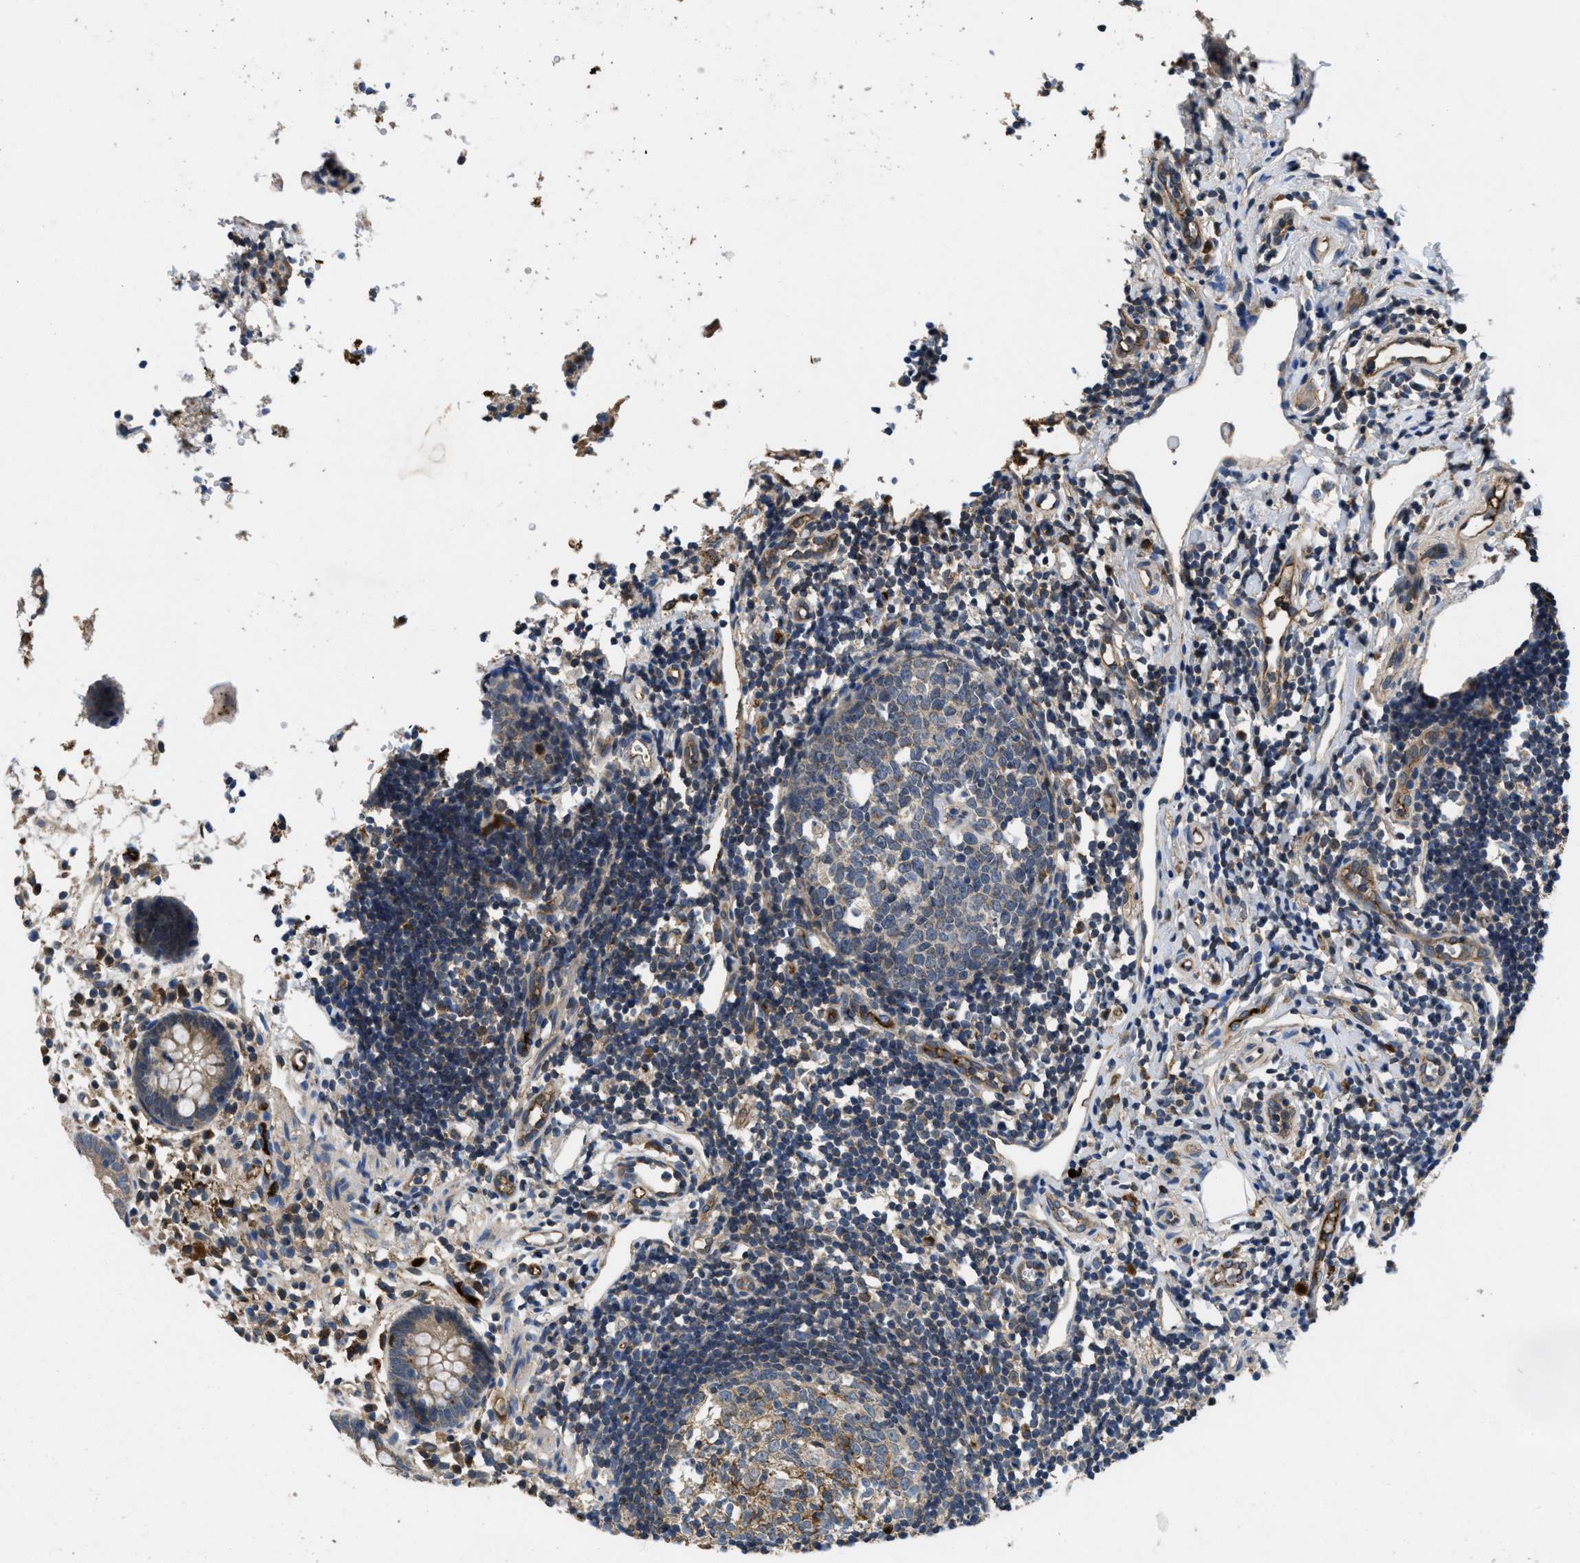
{"staining": {"intensity": "moderate", "quantity": ">75%", "location": "cytoplasmic/membranous"}, "tissue": "appendix", "cell_type": "Glandular cells", "image_type": "normal", "snomed": [{"axis": "morphology", "description": "Normal tissue, NOS"}, {"axis": "topography", "description": "Appendix"}], "caption": "The histopathology image displays immunohistochemical staining of normal appendix. There is moderate cytoplasmic/membranous staining is appreciated in approximately >75% of glandular cells. Using DAB (brown) and hematoxylin (blue) stains, captured at high magnification using brightfield microscopy.", "gene": "GALK1", "patient": {"sex": "female", "age": 20}}